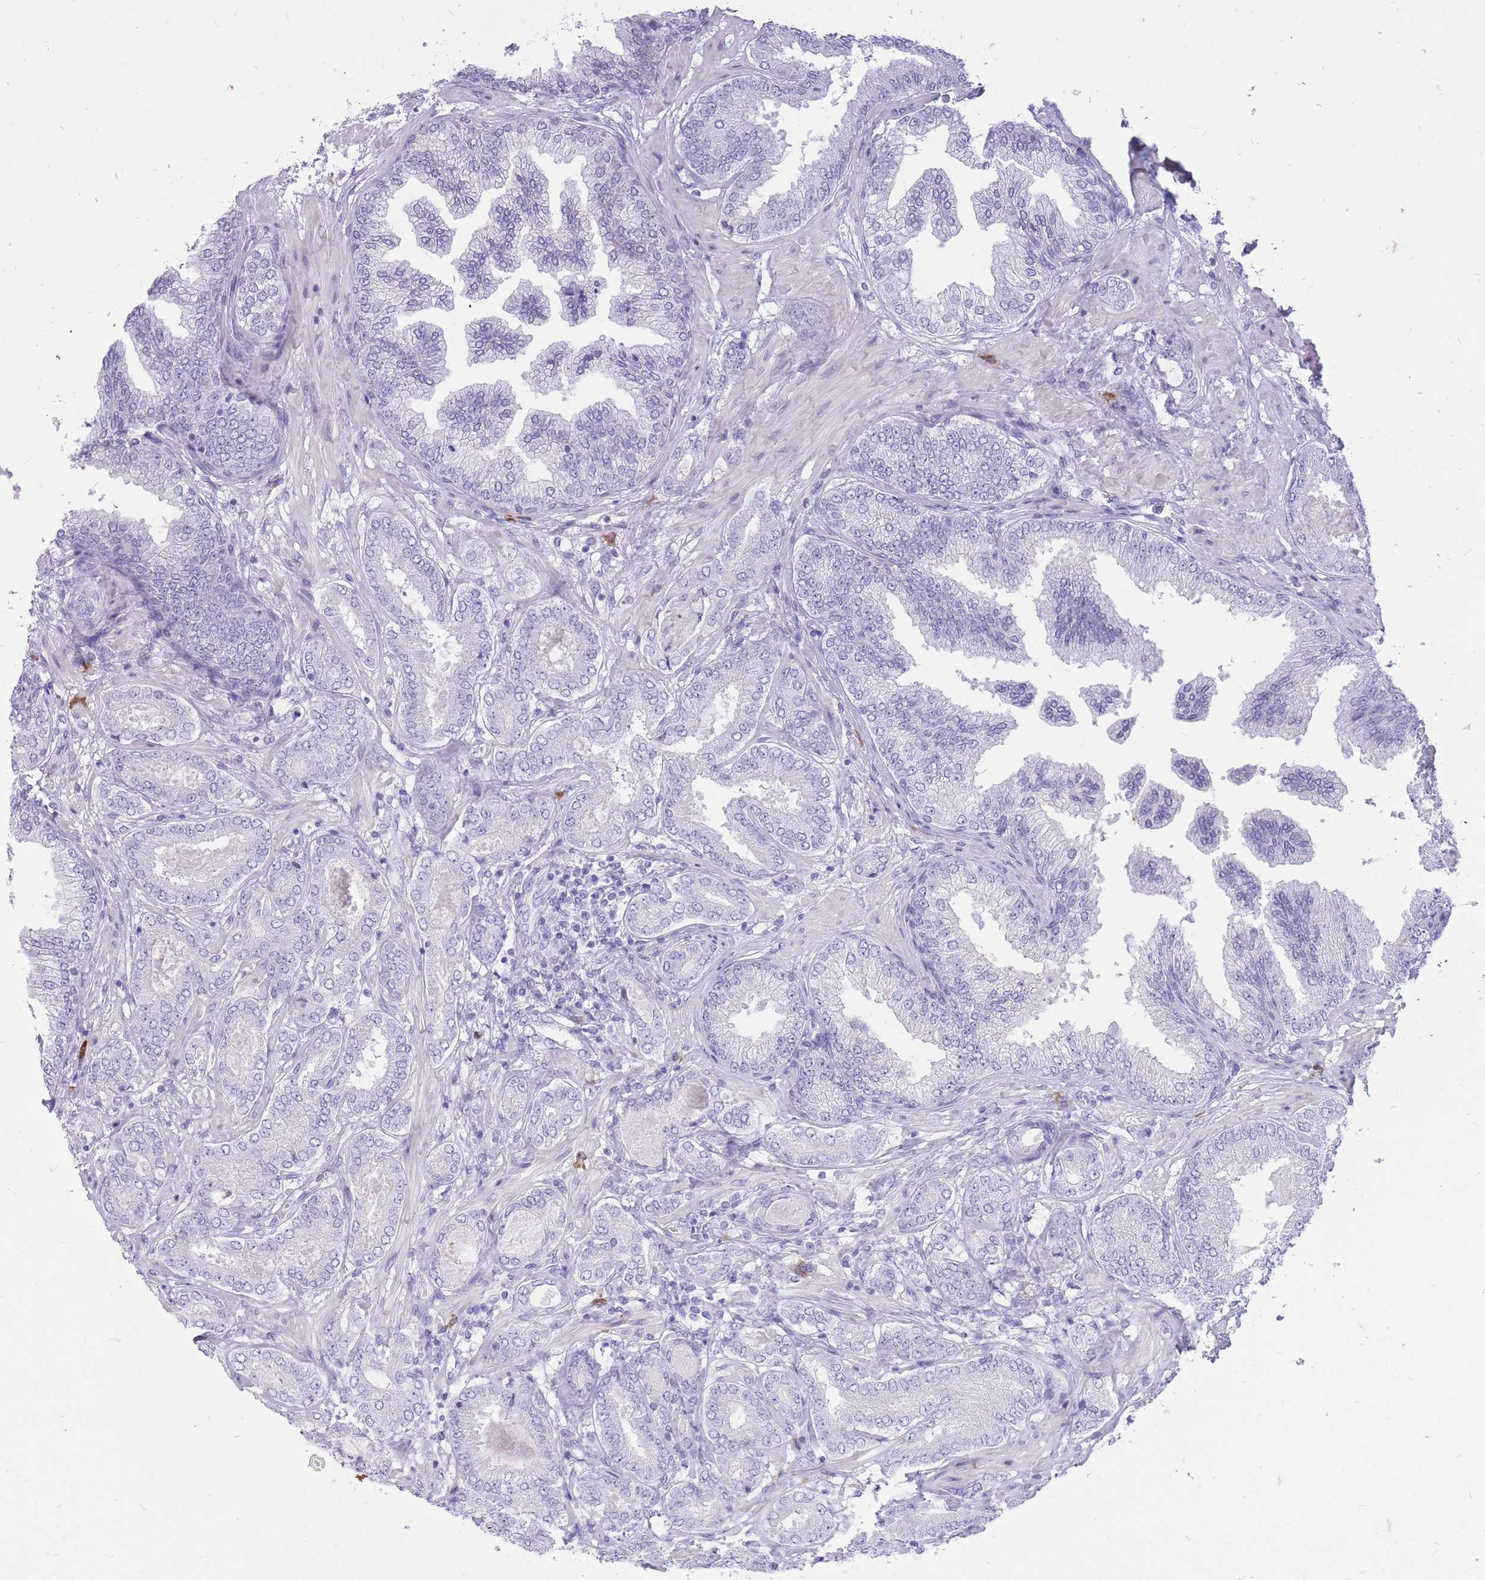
{"staining": {"intensity": "negative", "quantity": "none", "location": "none"}, "tissue": "prostate cancer", "cell_type": "Tumor cells", "image_type": "cancer", "snomed": [{"axis": "morphology", "description": "Adenocarcinoma, Low grade"}, {"axis": "topography", "description": "Prostate"}], "caption": "High magnification brightfield microscopy of prostate cancer (adenocarcinoma (low-grade)) stained with DAB (3,3'-diaminobenzidine) (brown) and counterstained with hematoxylin (blue): tumor cells show no significant positivity.", "gene": "ZFP37", "patient": {"sex": "male", "age": 63}}